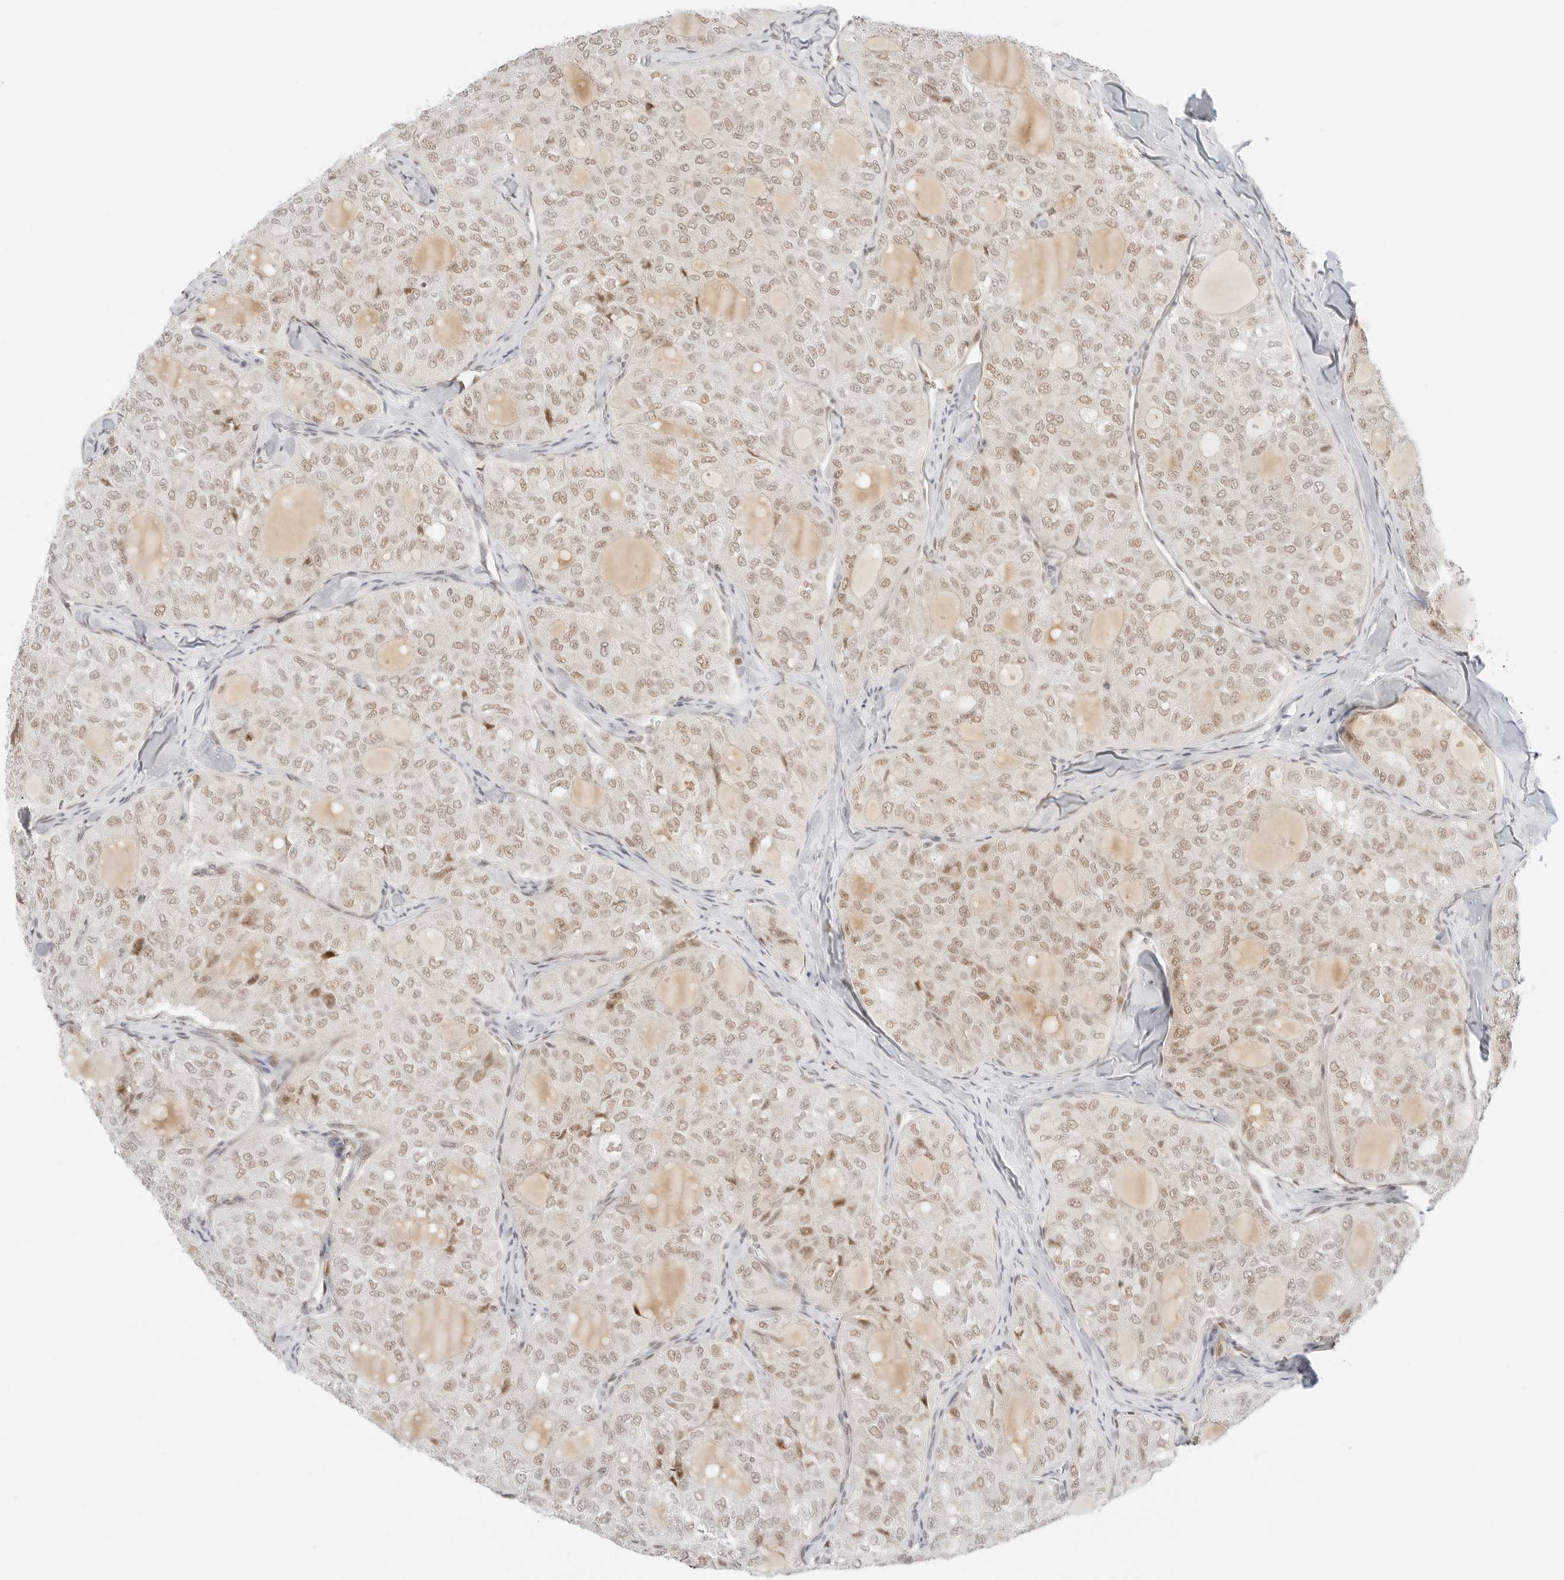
{"staining": {"intensity": "weak", "quantity": ">75%", "location": "nuclear"}, "tissue": "thyroid cancer", "cell_type": "Tumor cells", "image_type": "cancer", "snomed": [{"axis": "morphology", "description": "Follicular adenoma carcinoma, NOS"}, {"axis": "topography", "description": "Thyroid gland"}], "caption": "This is an image of immunohistochemistry staining of follicular adenoma carcinoma (thyroid), which shows weak positivity in the nuclear of tumor cells.", "gene": "ITGA6", "patient": {"sex": "male", "age": 75}}